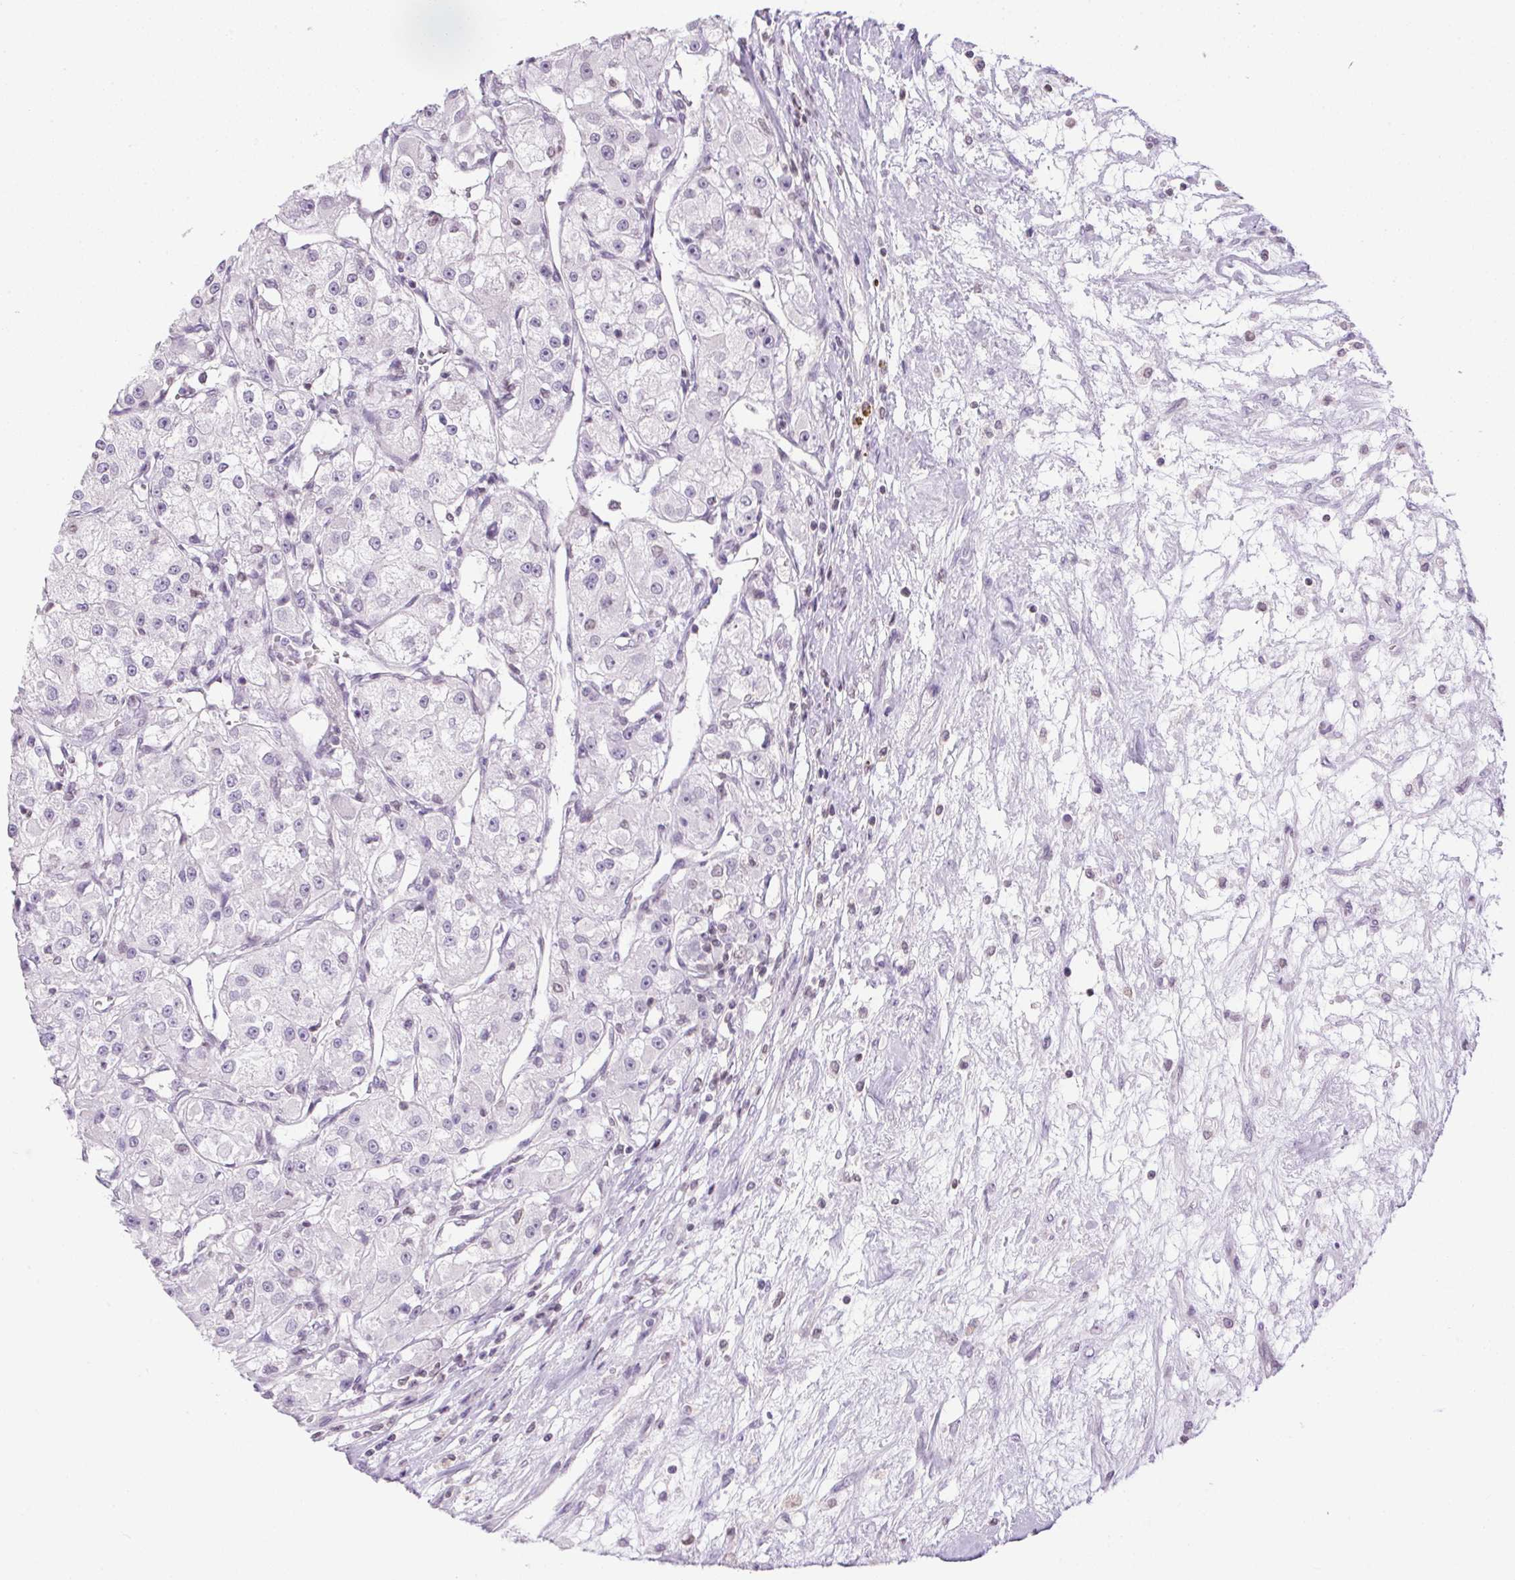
{"staining": {"intensity": "negative", "quantity": "none", "location": "none"}, "tissue": "renal cancer", "cell_type": "Tumor cells", "image_type": "cancer", "snomed": [{"axis": "morphology", "description": "Adenocarcinoma, NOS"}, {"axis": "topography", "description": "Kidney"}], "caption": "This is a photomicrograph of IHC staining of renal cancer (adenocarcinoma), which shows no positivity in tumor cells.", "gene": "PRL", "patient": {"sex": "female", "age": 63}}